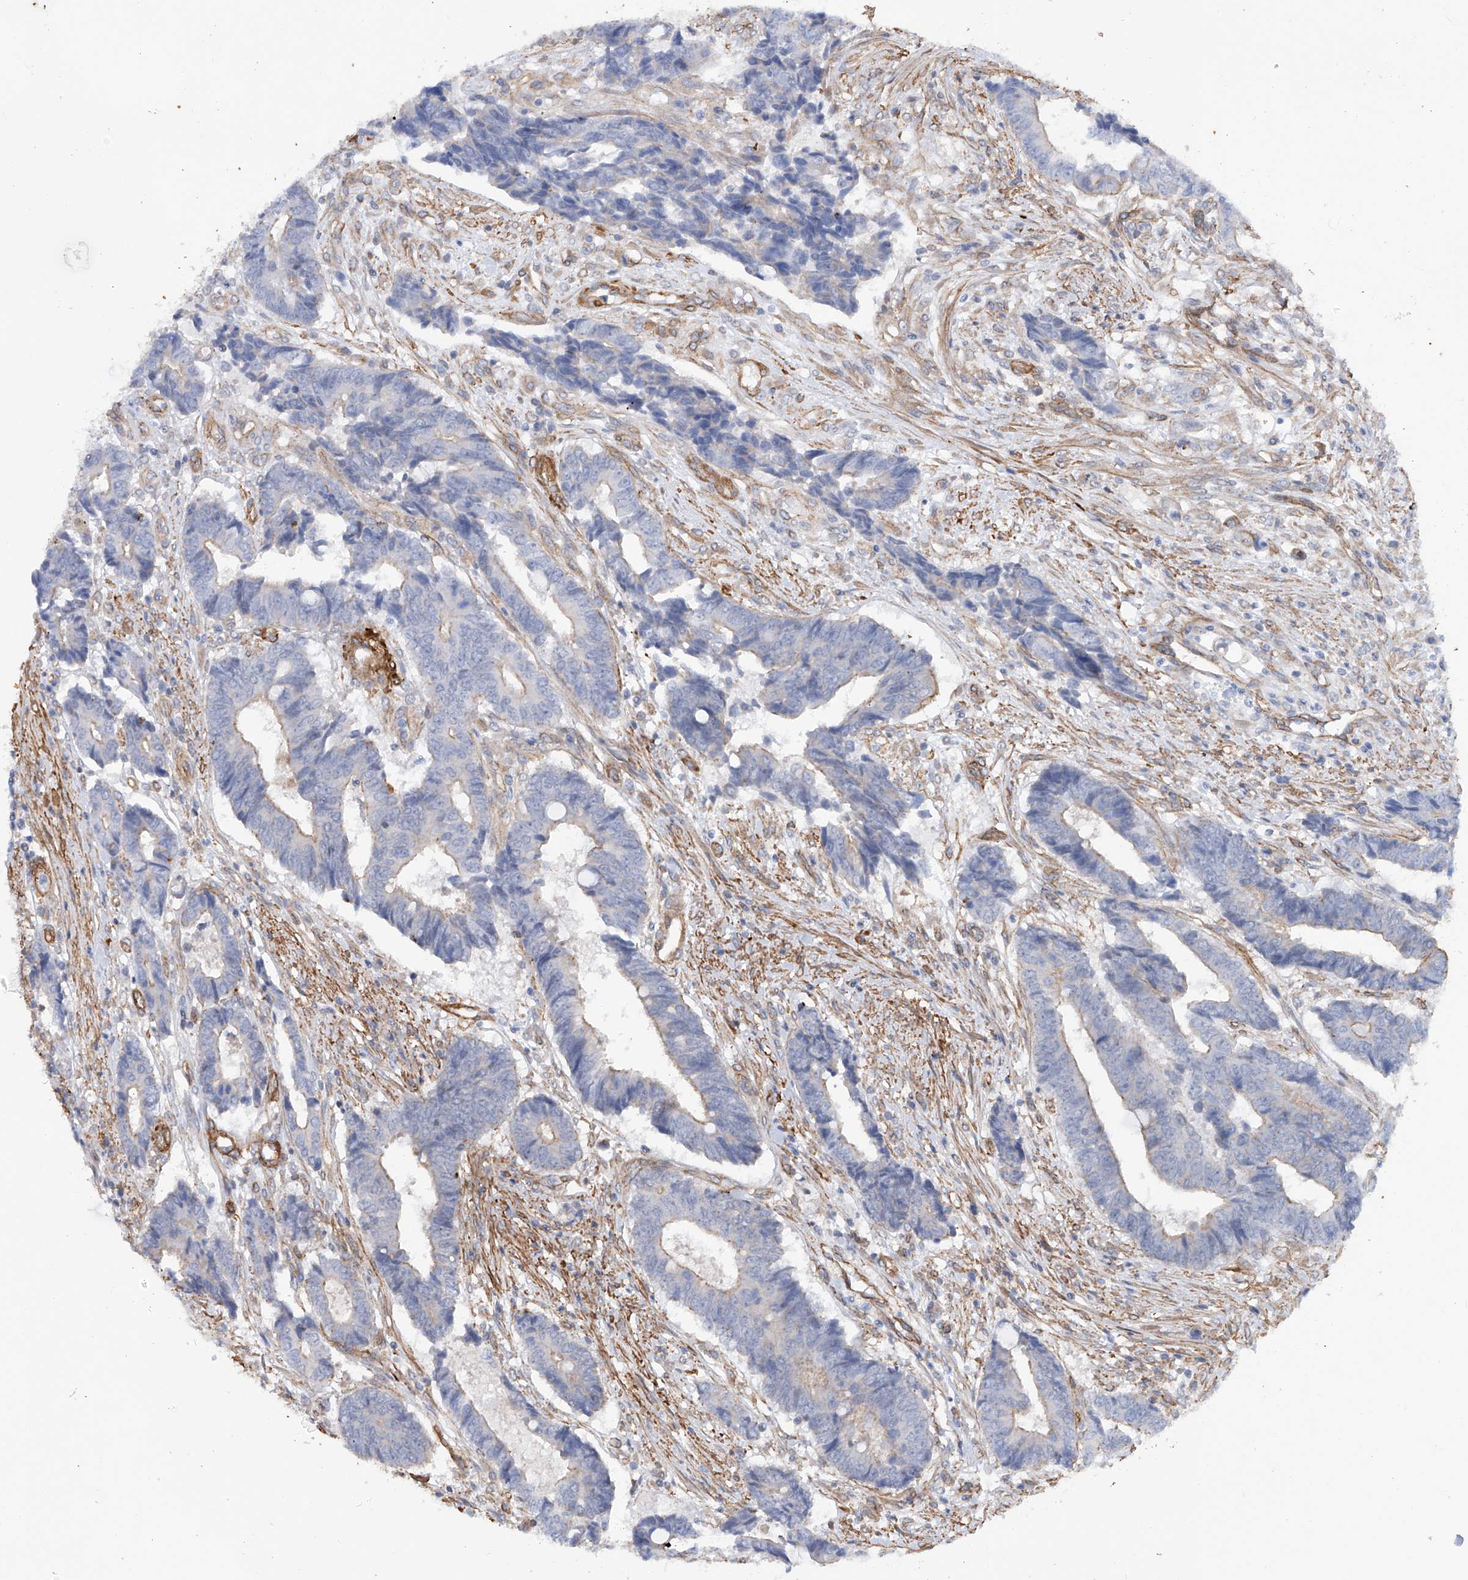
{"staining": {"intensity": "negative", "quantity": "none", "location": "none"}, "tissue": "colorectal cancer", "cell_type": "Tumor cells", "image_type": "cancer", "snomed": [{"axis": "morphology", "description": "Adenocarcinoma, NOS"}, {"axis": "topography", "description": "Rectum"}], "caption": "There is no significant staining in tumor cells of colorectal adenocarcinoma.", "gene": "ZNF490", "patient": {"sex": "male", "age": 84}}